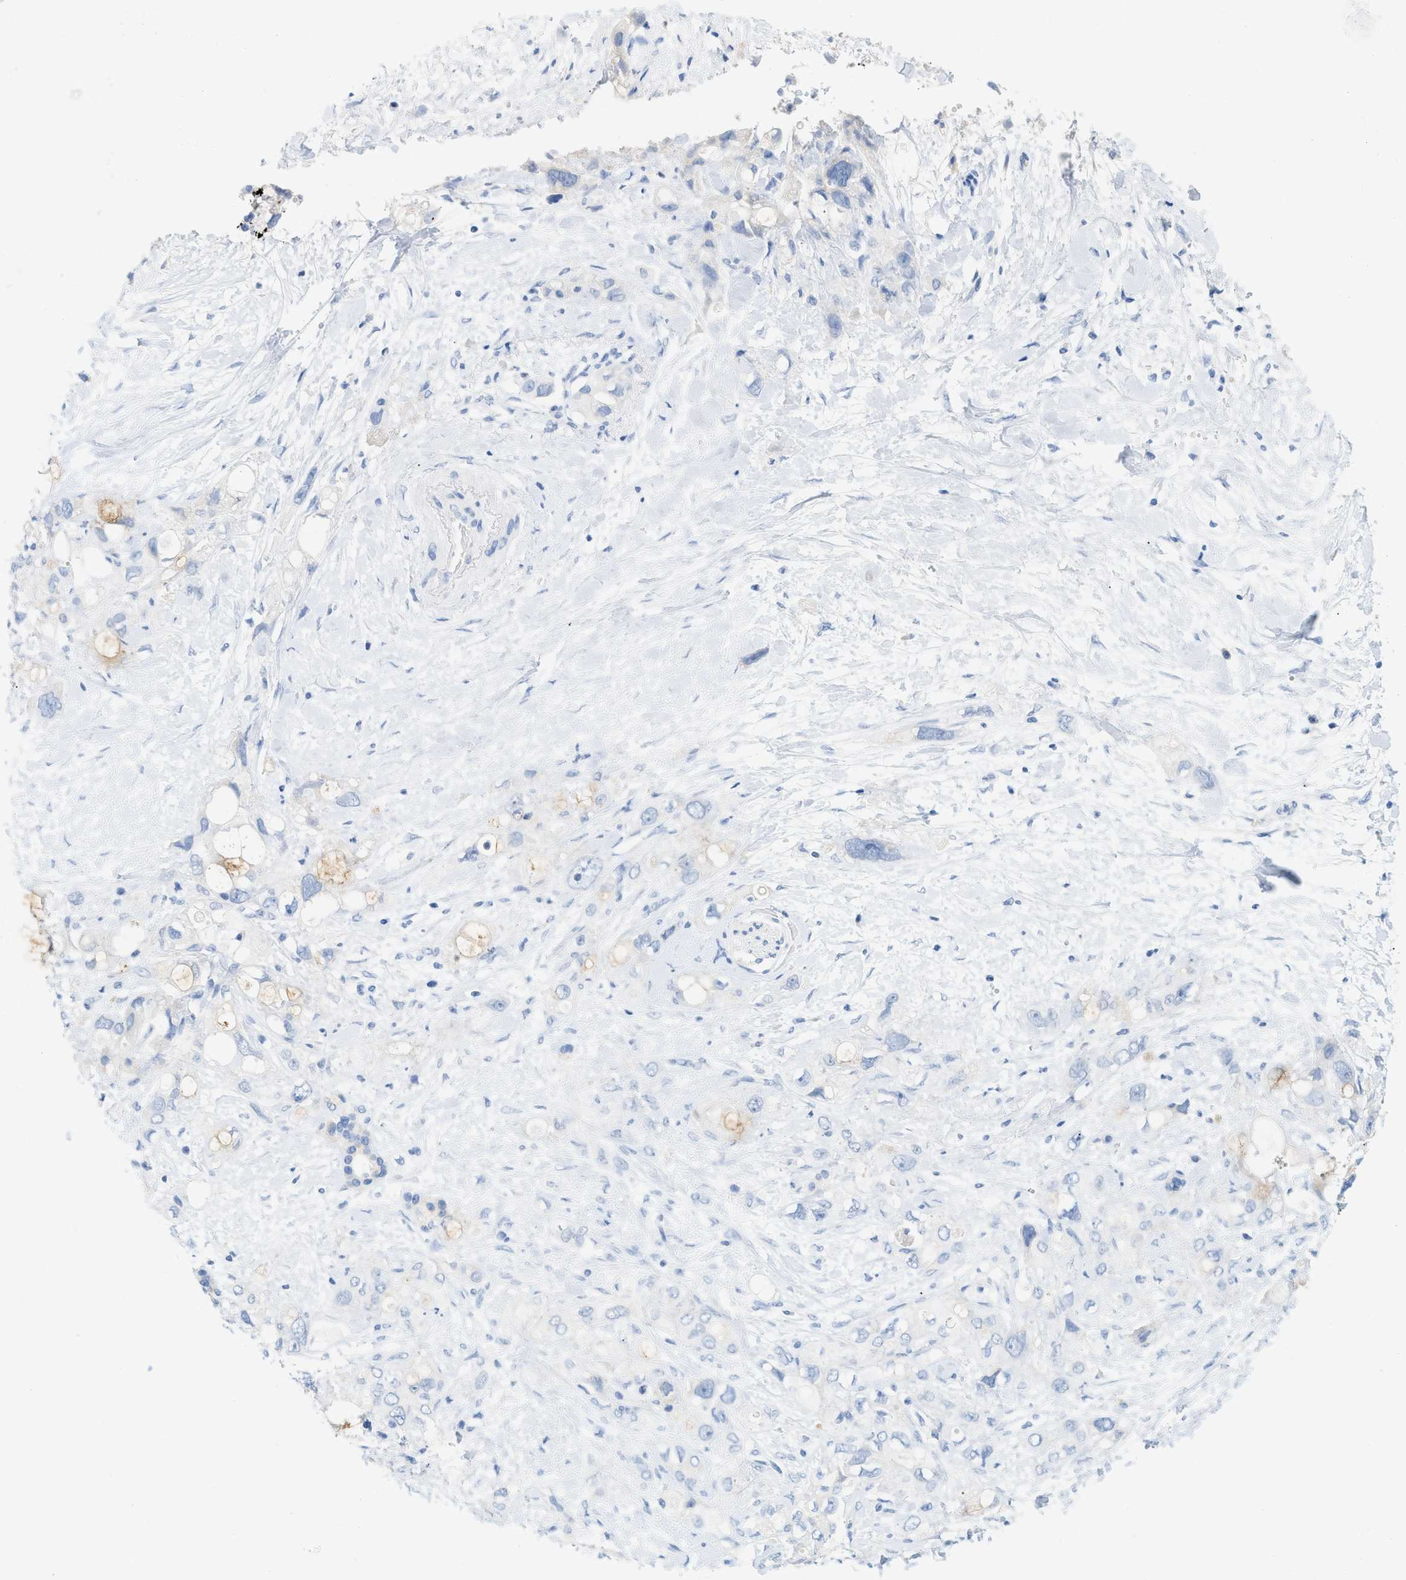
{"staining": {"intensity": "negative", "quantity": "none", "location": "none"}, "tissue": "pancreatic cancer", "cell_type": "Tumor cells", "image_type": "cancer", "snomed": [{"axis": "morphology", "description": "Adenocarcinoma, NOS"}, {"axis": "topography", "description": "Pancreas"}], "caption": "High power microscopy photomicrograph of an immunohistochemistry micrograph of adenocarcinoma (pancreatic), revealing no significant staining in tumor cells. Brightfield microscopy of immunohistochemistry stained with DAB (brown) and hematoxylin (blue), captured at high magnification.", "gene": "PAPPA", "patient": {"sex": "female", "age": 56}}